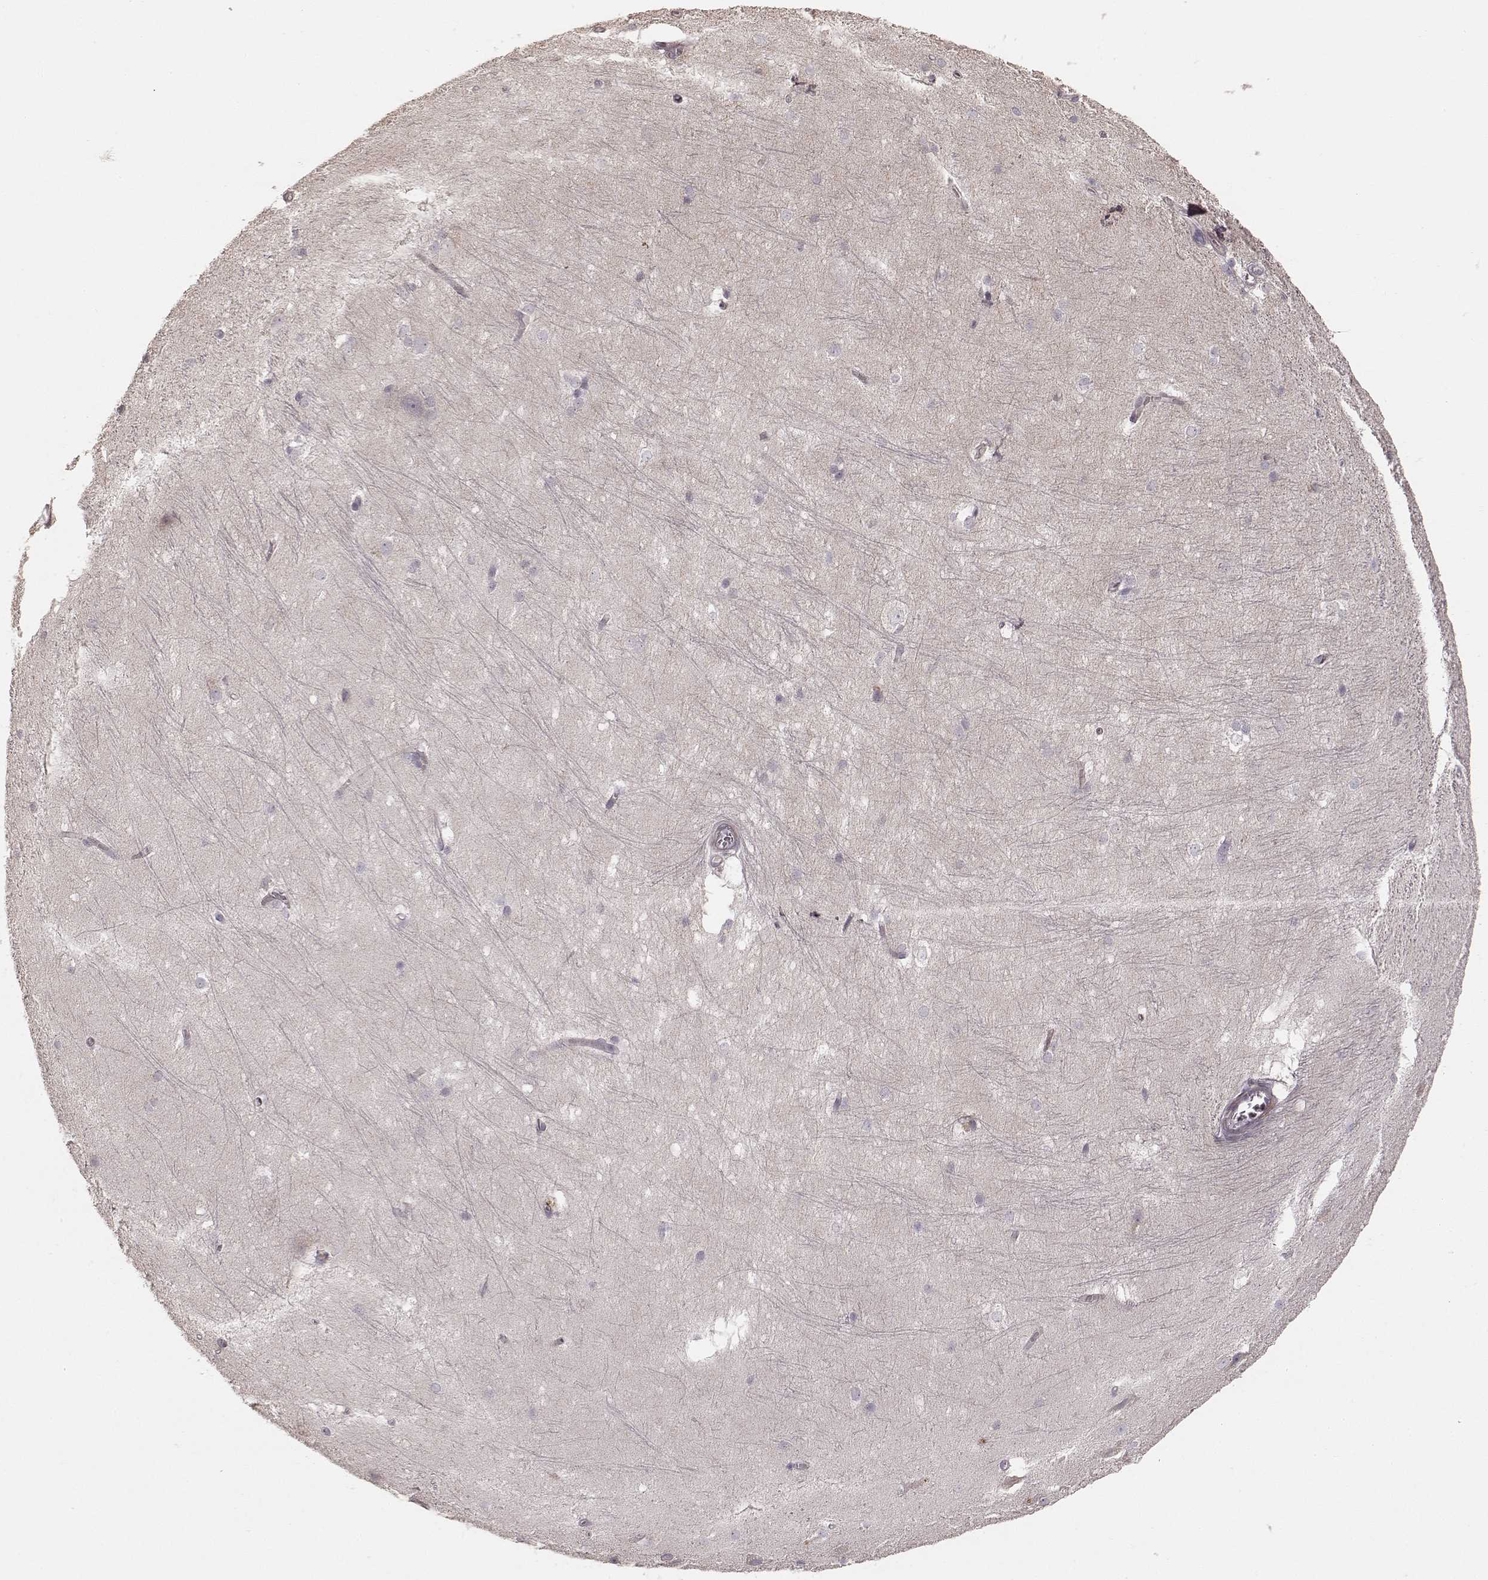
{"staining": {"intensity": "negative", "quantity": "none", "location": "none"}, "tissue": "hippocampus", "cell_type": "Glial cells", "image_type": "normal", "snomed": [{"axis": "morphology", "description": "Normal tissue, NOS"}, {"axis": "topography", "description": "Cerebral cortex"}, {"axis": "topography", "description": "Hippocampus"}], "caption": "A histopathology image of hippocampus stained for a protein reveals no brown staining in glial cells. The staining is performed using DAB (3,3'-diaminobenzidine) brown chromogen with nuclei counter-stained in using hematoxylin.", "gene": "KCNJ9", "patient": {"sex": "female", "age": 19}}